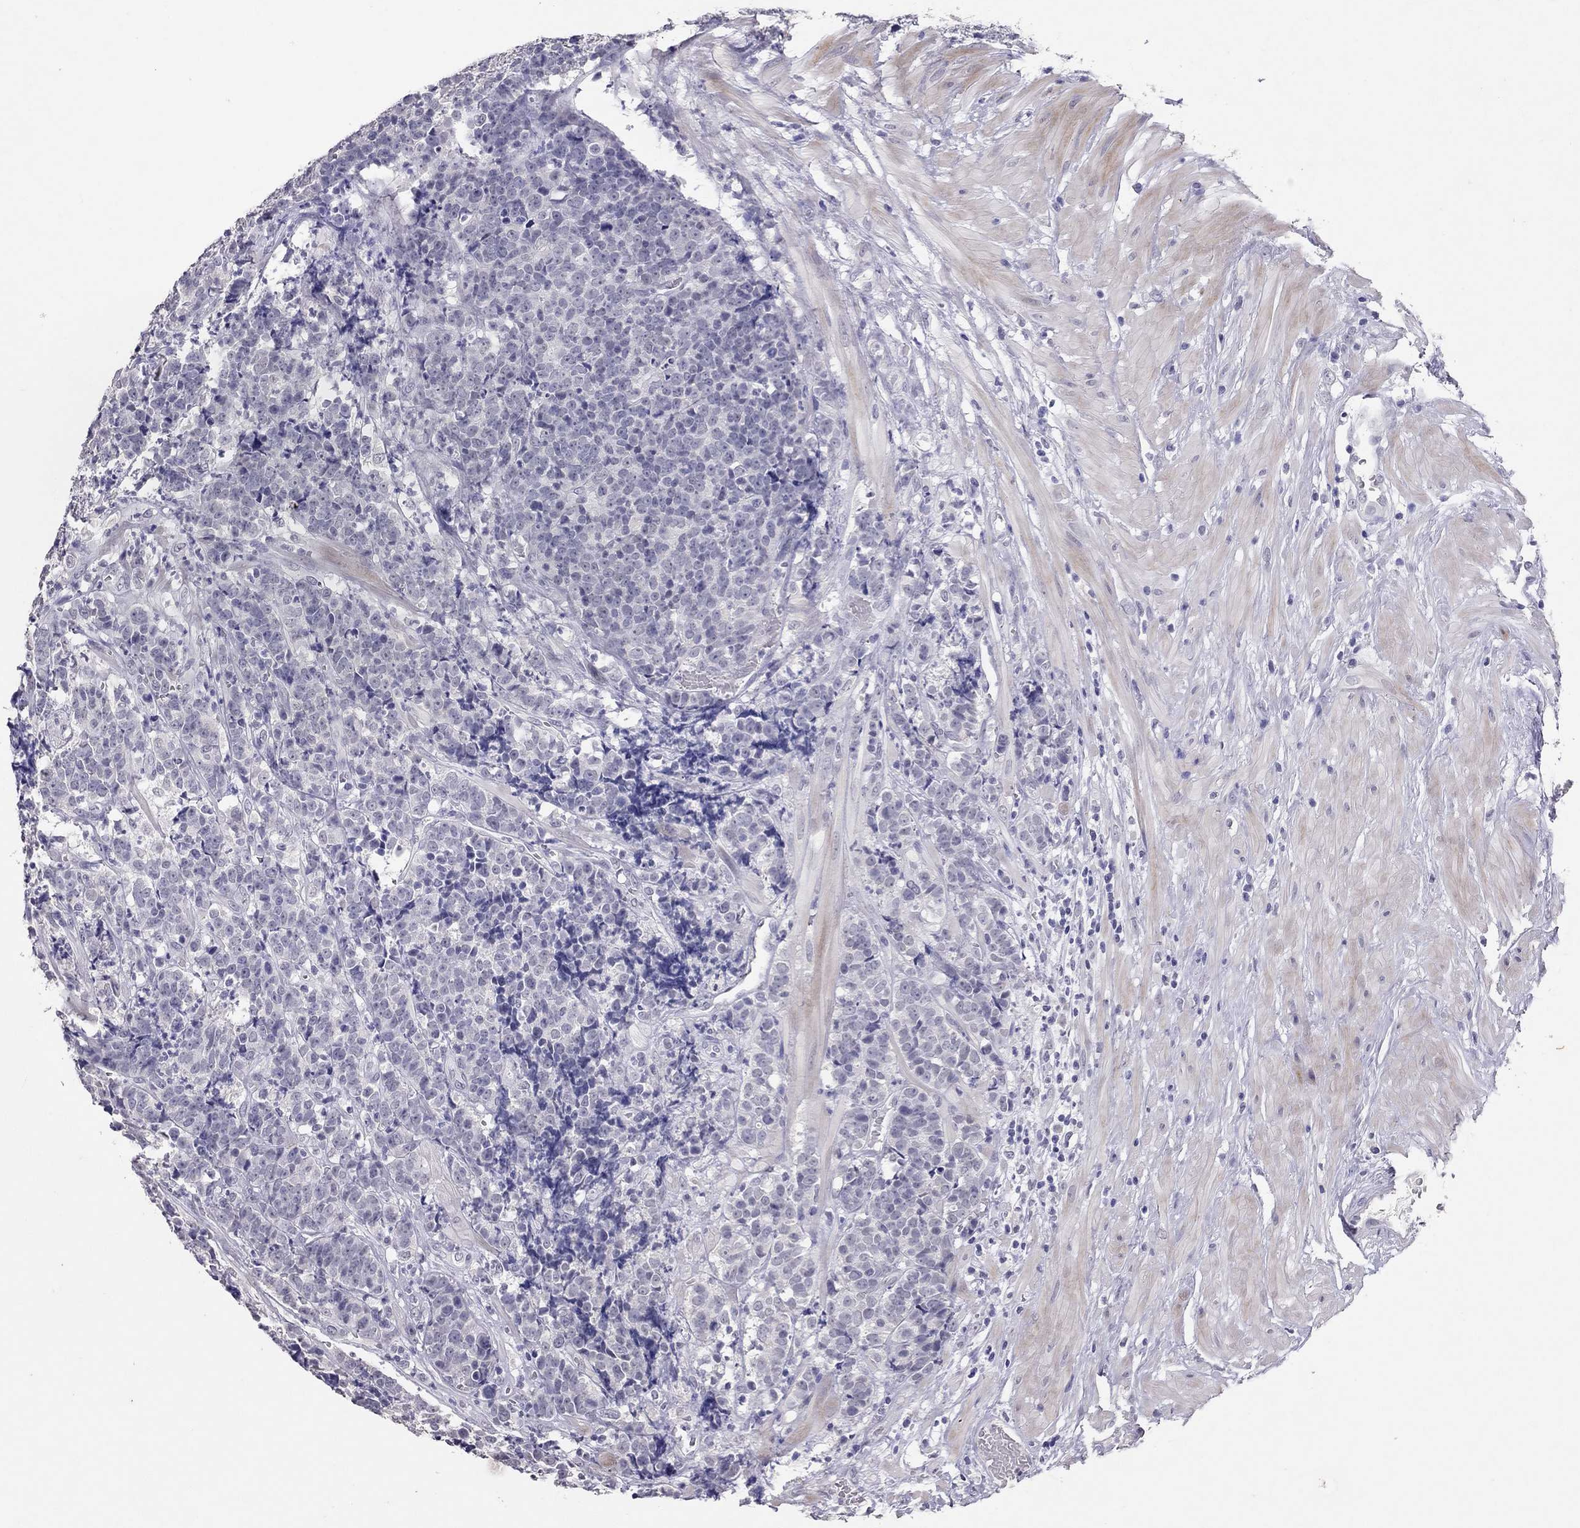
{"staining": {"intensity": "negative", "quantity": "none", "location": "none"}, "tissue": "prostate cancer", "cell_type": "Tumor cells", "image_type": "cancer", "snomed": [{"axis": "morphology", "description": "Adenocarcinoma, NOS"}, {"axis": "topography", "description": "Prostate"}], "caption": "Tumor cells are negative for protein expression in human adenocarcinoma (prostate). (DAB immunohistochemistry (IHC) visualized using brightfield microscopy, high magnification).", "gene": "PSMB11", "patient": {"sex": "male", "age": 67}}